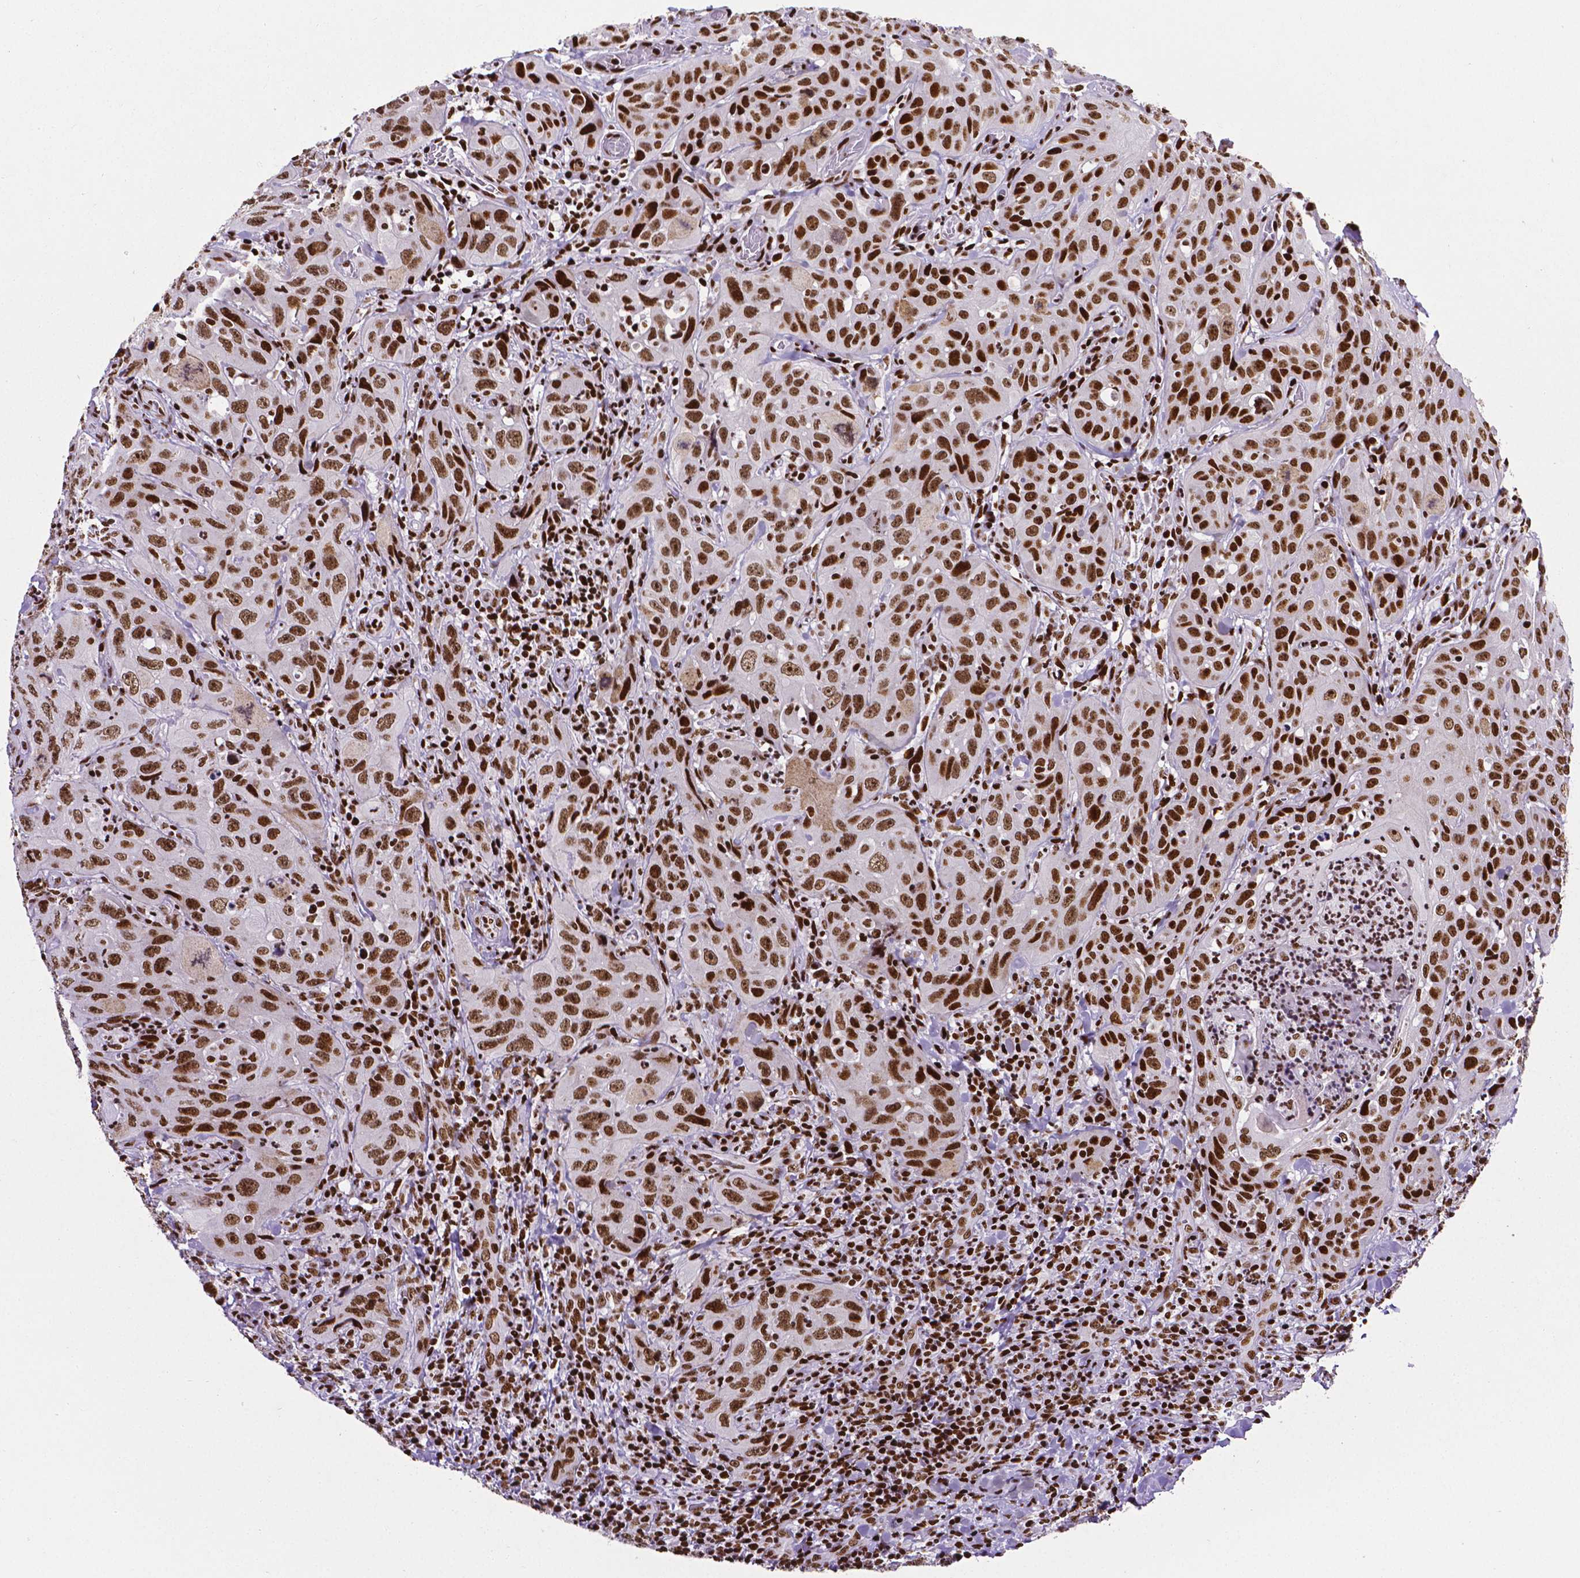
{"staining": {"intensity": "strong", "quantity": ">75%", "location": "nuclear"}, "tissue": "head and neck cancer", "cell_type": "Tumor cells", "image_type": "cancer", "snomed": [{"axis": "morphology", "description": "Normal tissue, NOS"}, {"axis": "morphology", "description": "Squamous cell carcinoma, NOS"}, {"axis": "topography", "description": "Oral tissue"}, {"axis": "topography", "description": "Tounge, NOS"}, {"axis": "topography", "description": "Head-Neck"}], "caption": "High-power microscopy captured an immunohistochemistry image of head and neck cancer (squamous cell carcinoma), revealing strong nuclear staining in approximately >75% of tumor cells.", "gene": "CTCF", "patient": {"sex": "male", "age": 62}}